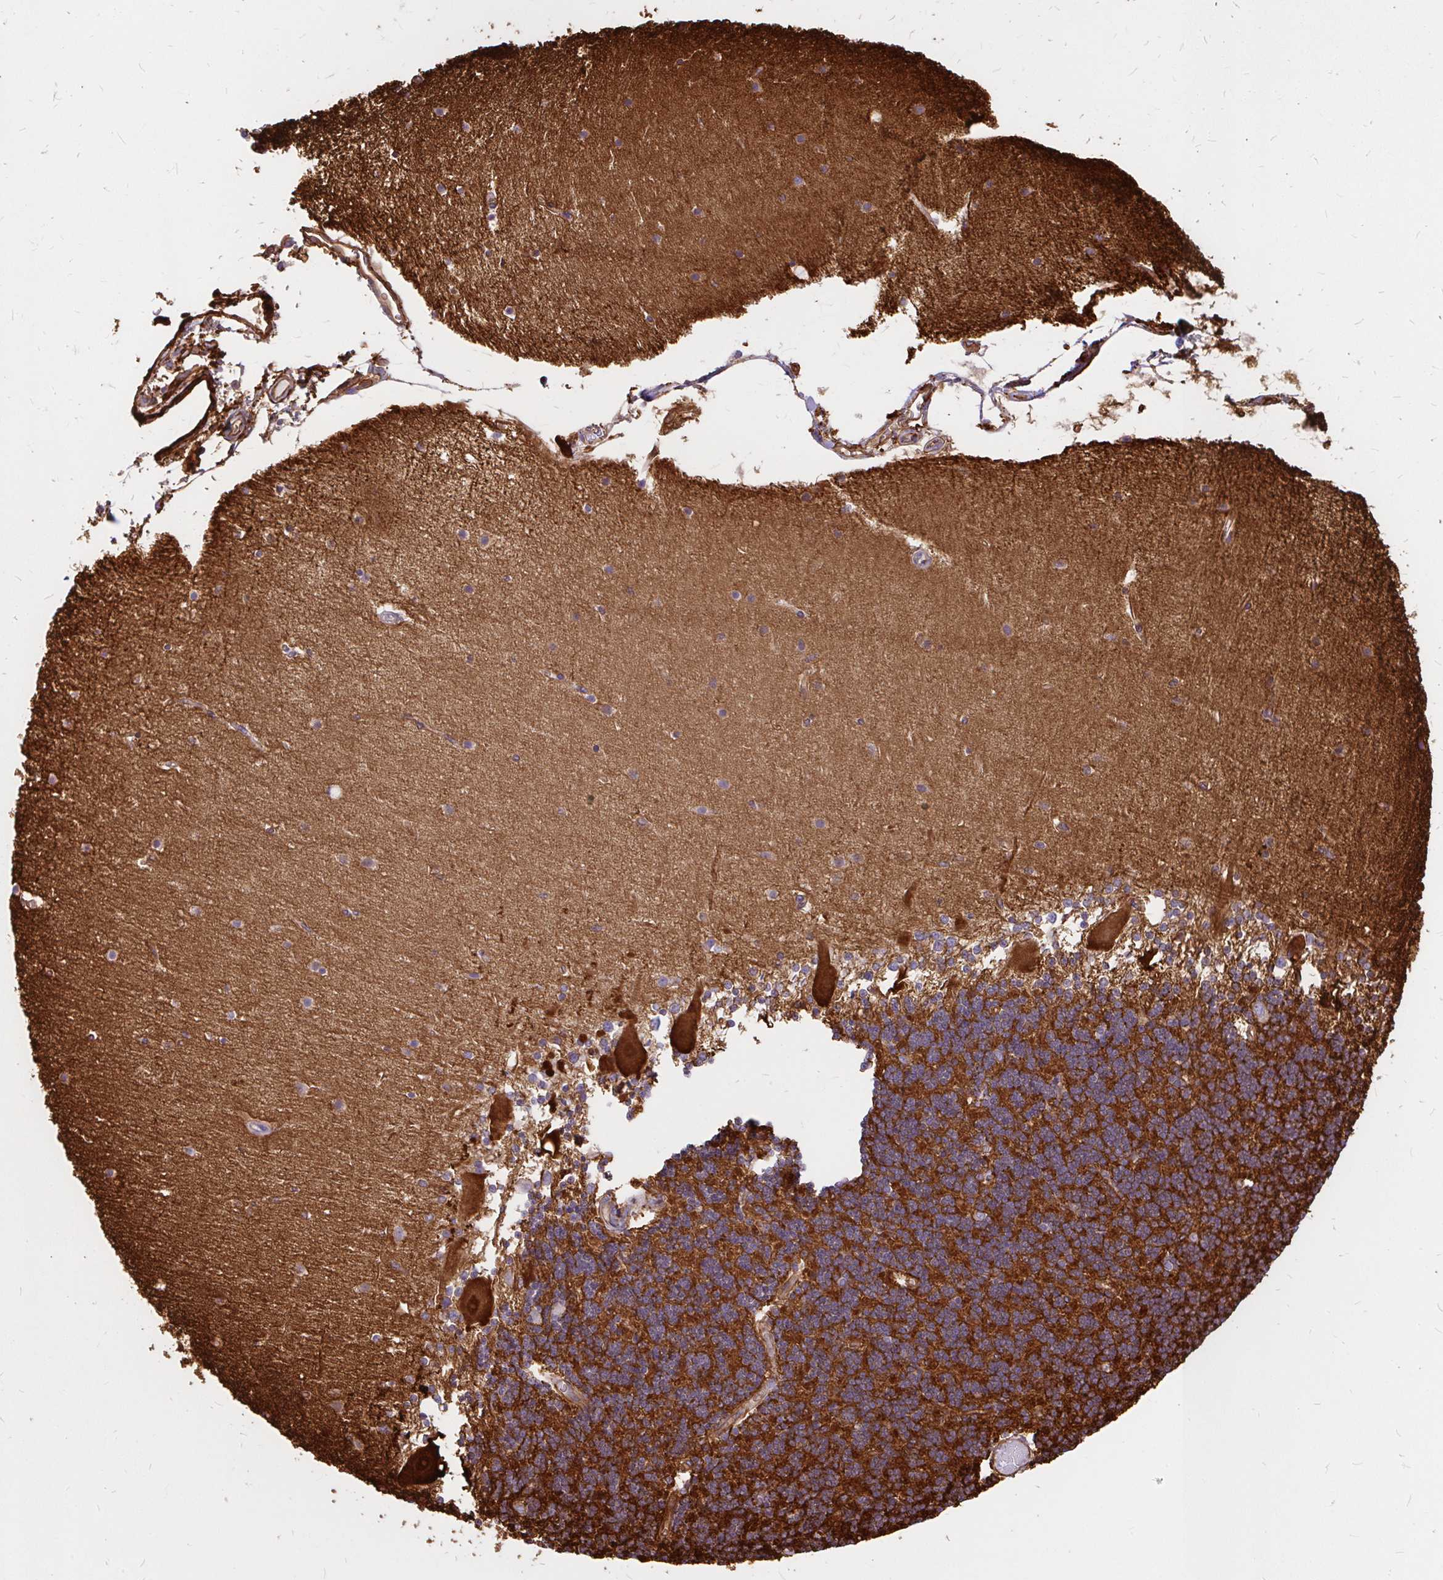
{"staining": {"intensity": "strong", "quantity": ">75%", "location": "cytoplasmic/membranous"}, "tissue": "cerebellum", "cell_type": "Cells in granular layer", "image_type": "normal", "snomed": [{"axis": "morphology", "description": "Normal tissue, NOS"}, {"axis": "topography", "description": "Cerebellum"}], "caption": "A histopathology image of cerebellum stained for a protein reveals strong cytoplasmic/membranous brown staining in cells in granular layer.", "gene": "MAP1LC3B2", "patient": {"sex": "female", "age": 54}}